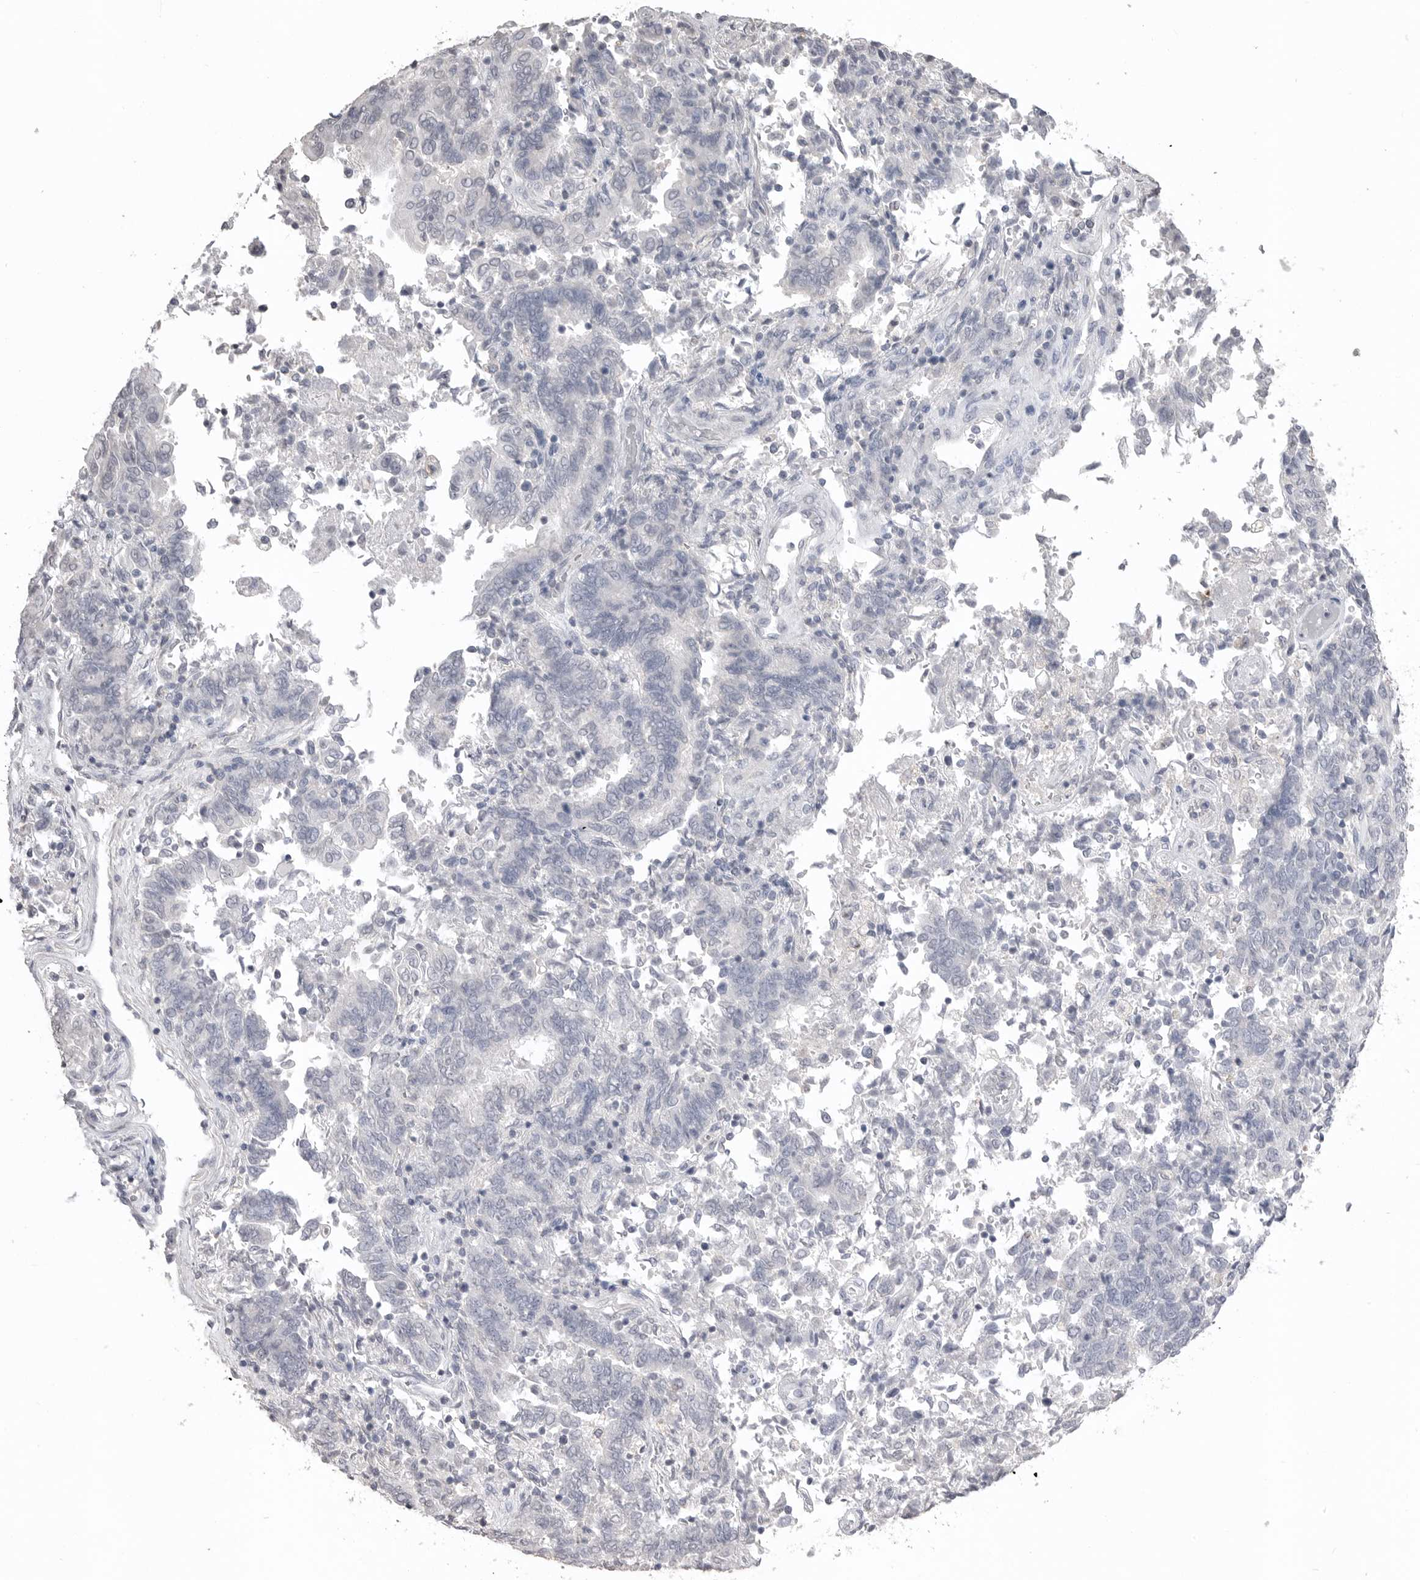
{"staining": {"intensity": "negative", "quantity": "none", "location": "none"}, "tissue": "endometrial cancer", "cell_type": "Tumor cells", "image_type": "cancer", "snomed": [{"axis": "morphology", "description": "Adenocarcinoma, NOS"}, {"axis": "topography", "description": "Endometrium"}], "caption": "Tumor cells are negative for brown protein staining in endometrial cancer (adenocarcinoma).", "gene": "ICAM5", "patient": {"sex": "female", "age": 80}}